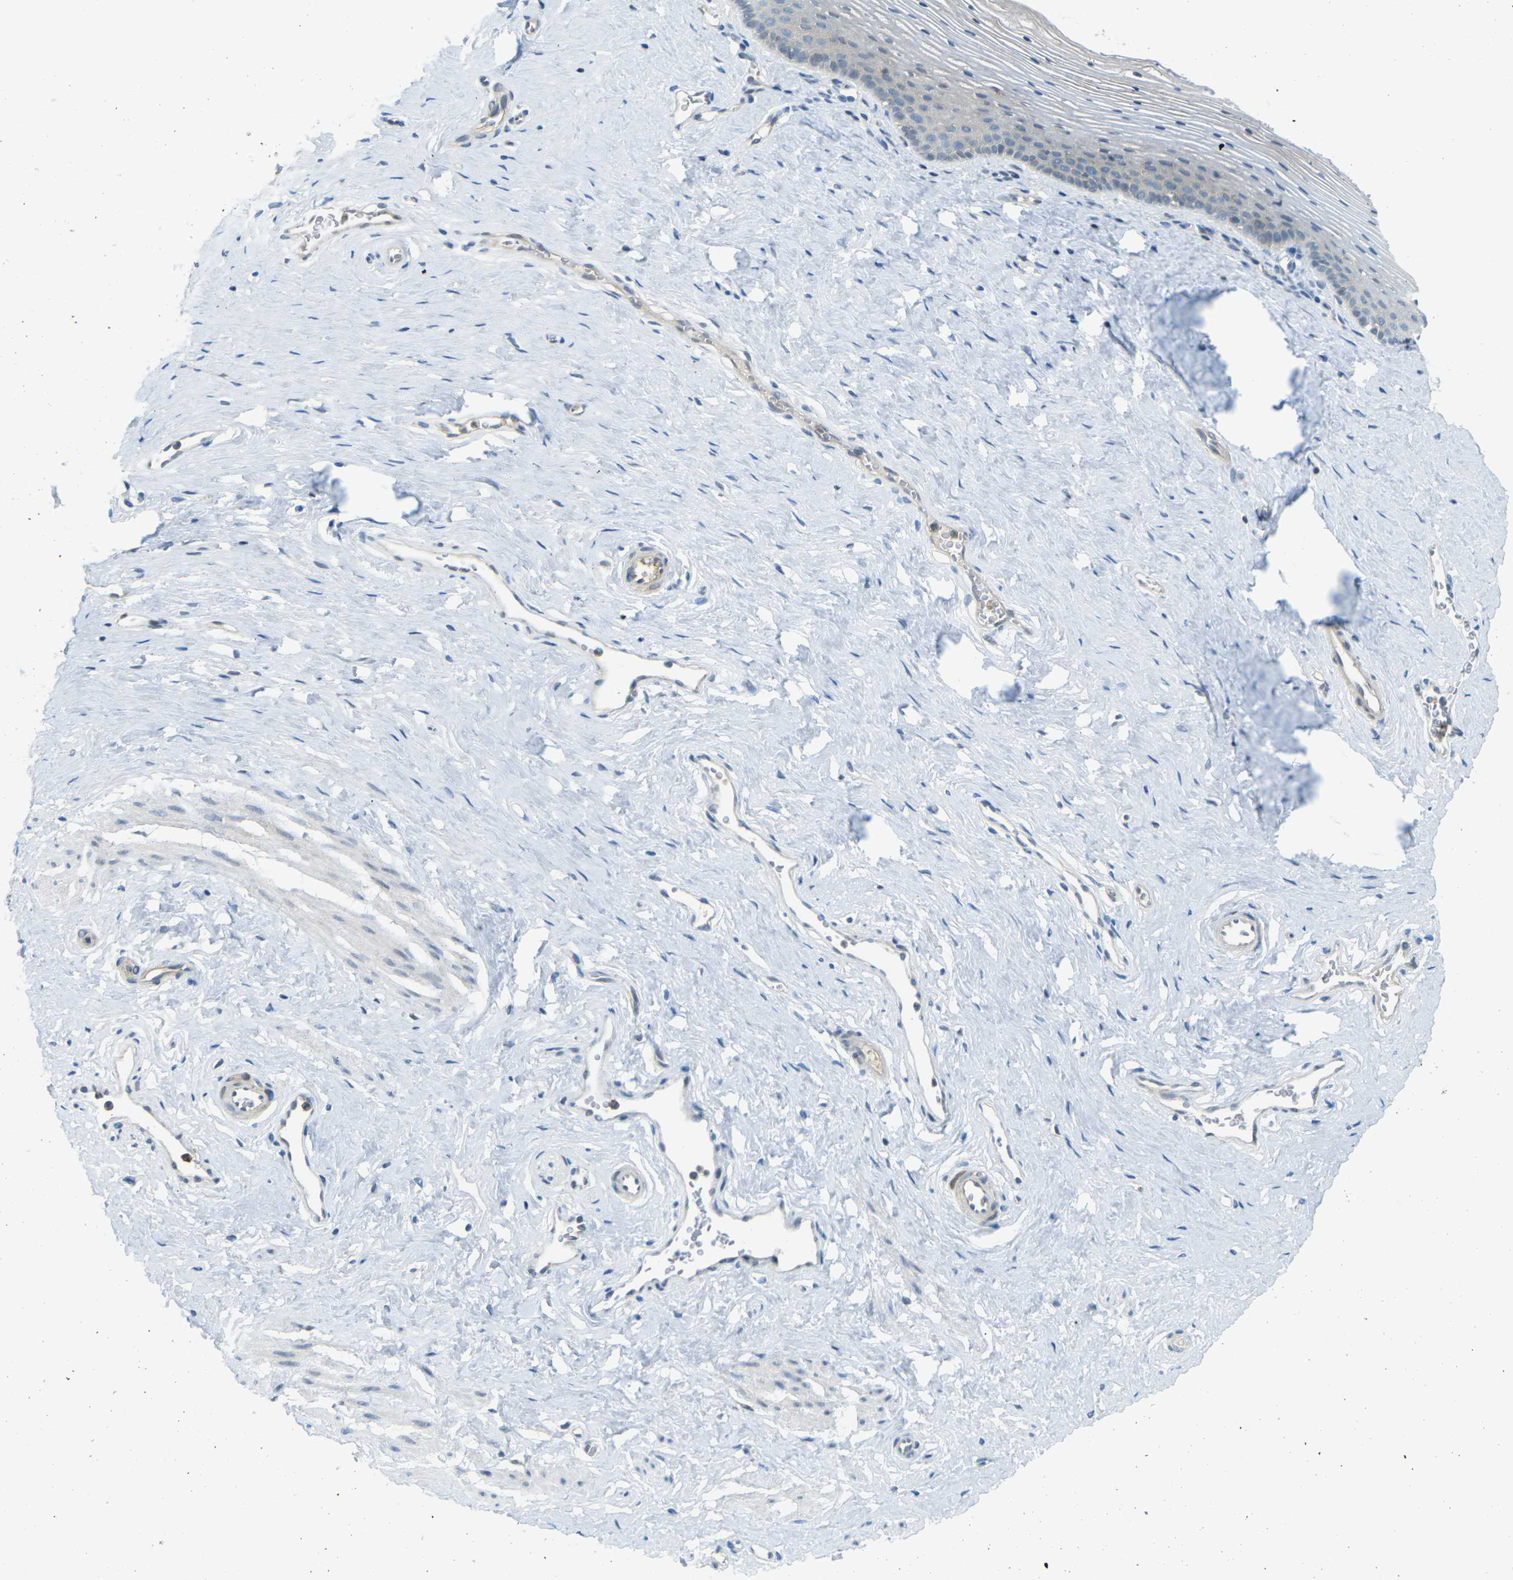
{"staining": {"intensity": "negative", "quantity": "none", "location": "none"}, "tissue": "vagina", "cell_type": "Squamous epithelial cells", "image_type": "normal", "snomed": [{"axis": "morphology", "description": "Normal tissue, NOS"}, {"axis": "topography", "description": "Vagina"}], "caption": "IHC photomicrograph of unremarkable vagina: vagina stained with DAB (3,3'-diaminobenzidine) exhibits no significant protein staining in squamous epithelial cells.", "gene": "PIEZO2", "patient": {"sex": "female", "age": 32}}